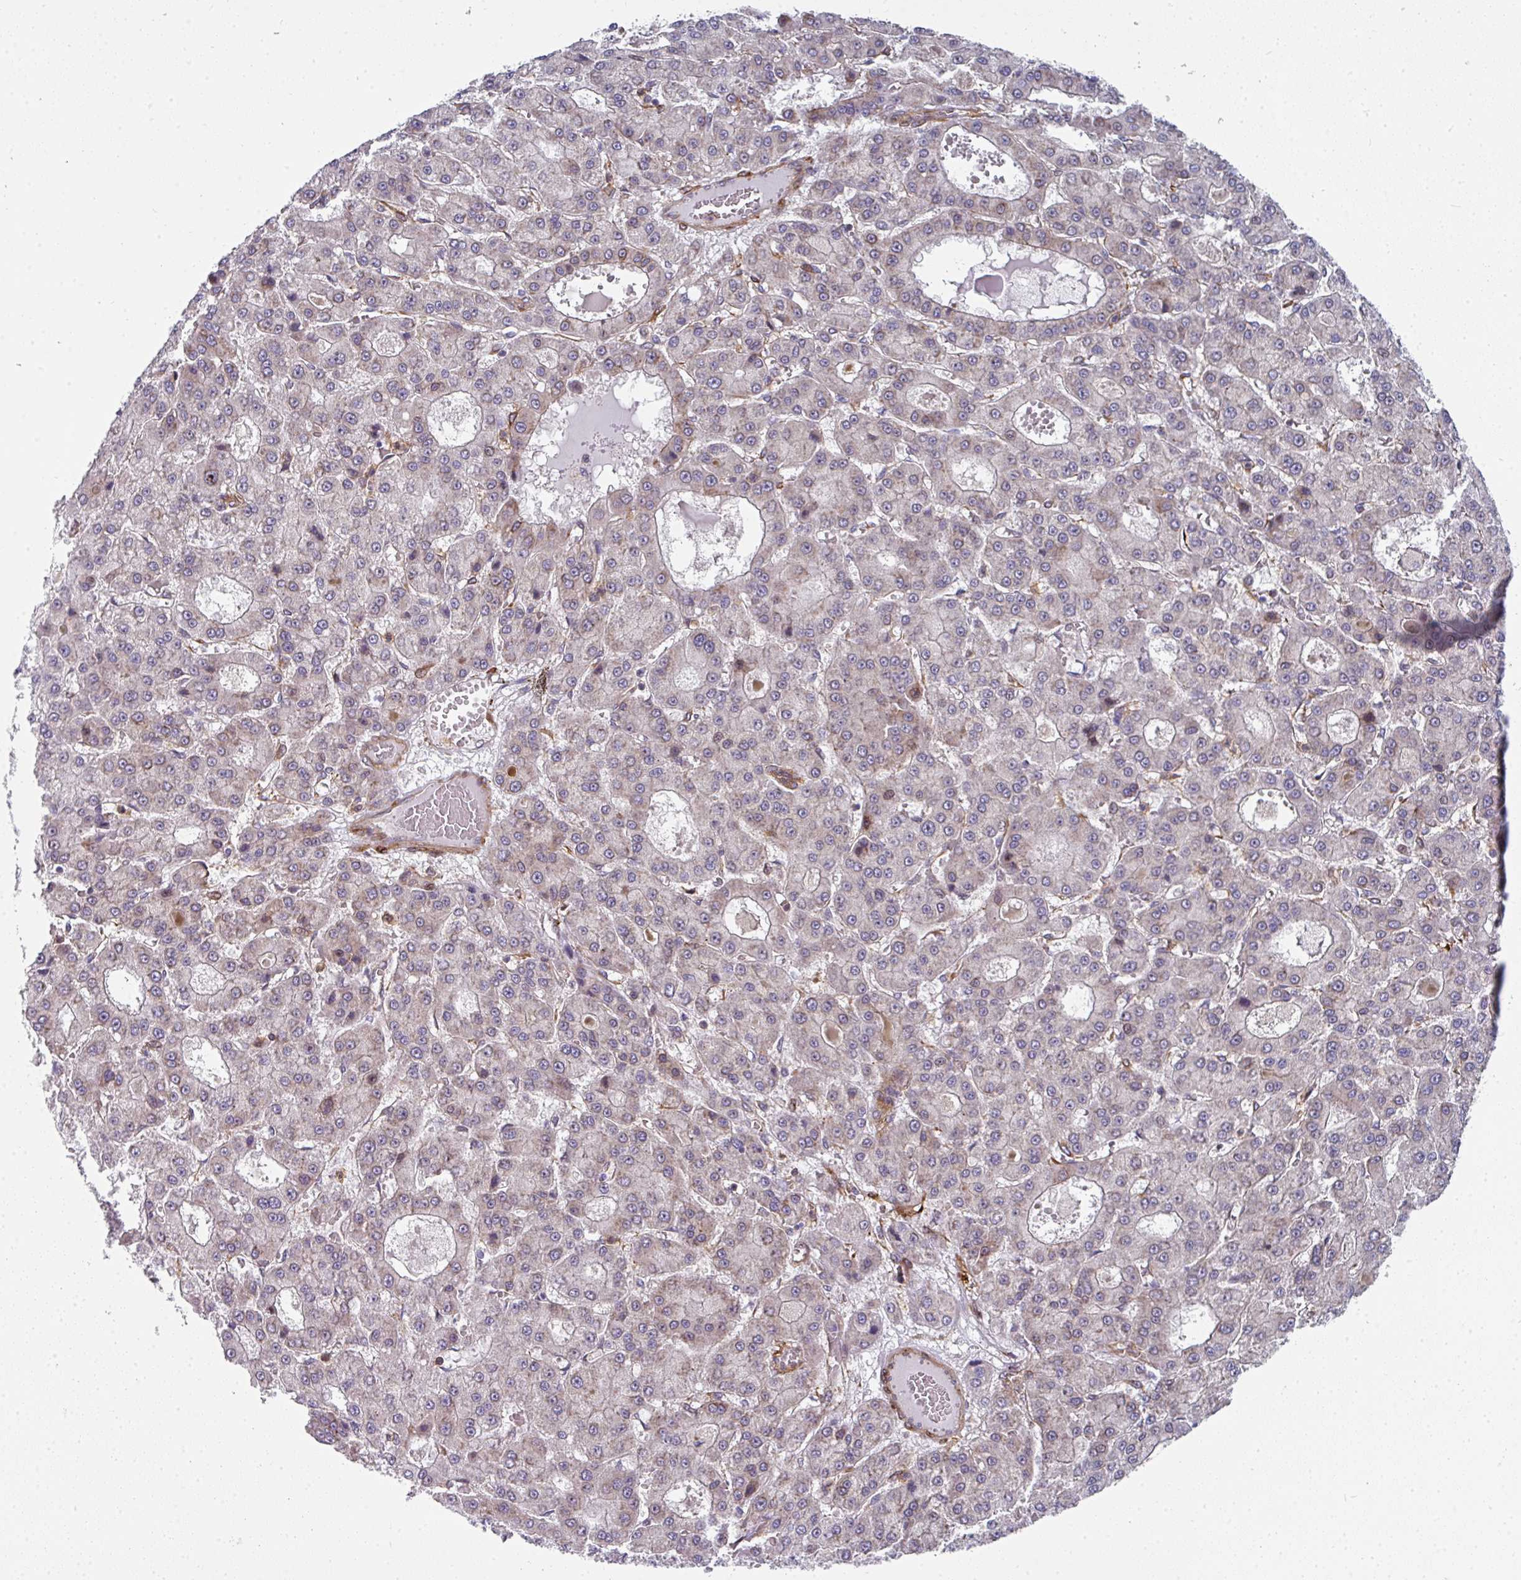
{"staining": {"intensity": "weak", "quantity": "<25%", "location": "cytoplasmic/membranous"}, "tissue": "liver cancer", "cell_type": "Tumor cells", "image_type": "cancer", "snomed": [{"axis": "morphology", "description": "Carcinoma, Hepatocellular, NOS"}, {"axis": "topography", "description": "Liver"}], "caption": "Immunohistochemistry of liver cancer (hepatocellular carcinoma) displays no staining in tumor cells.", "gene": "BEND5", "patient": {"sex": "male", "age": 70}}